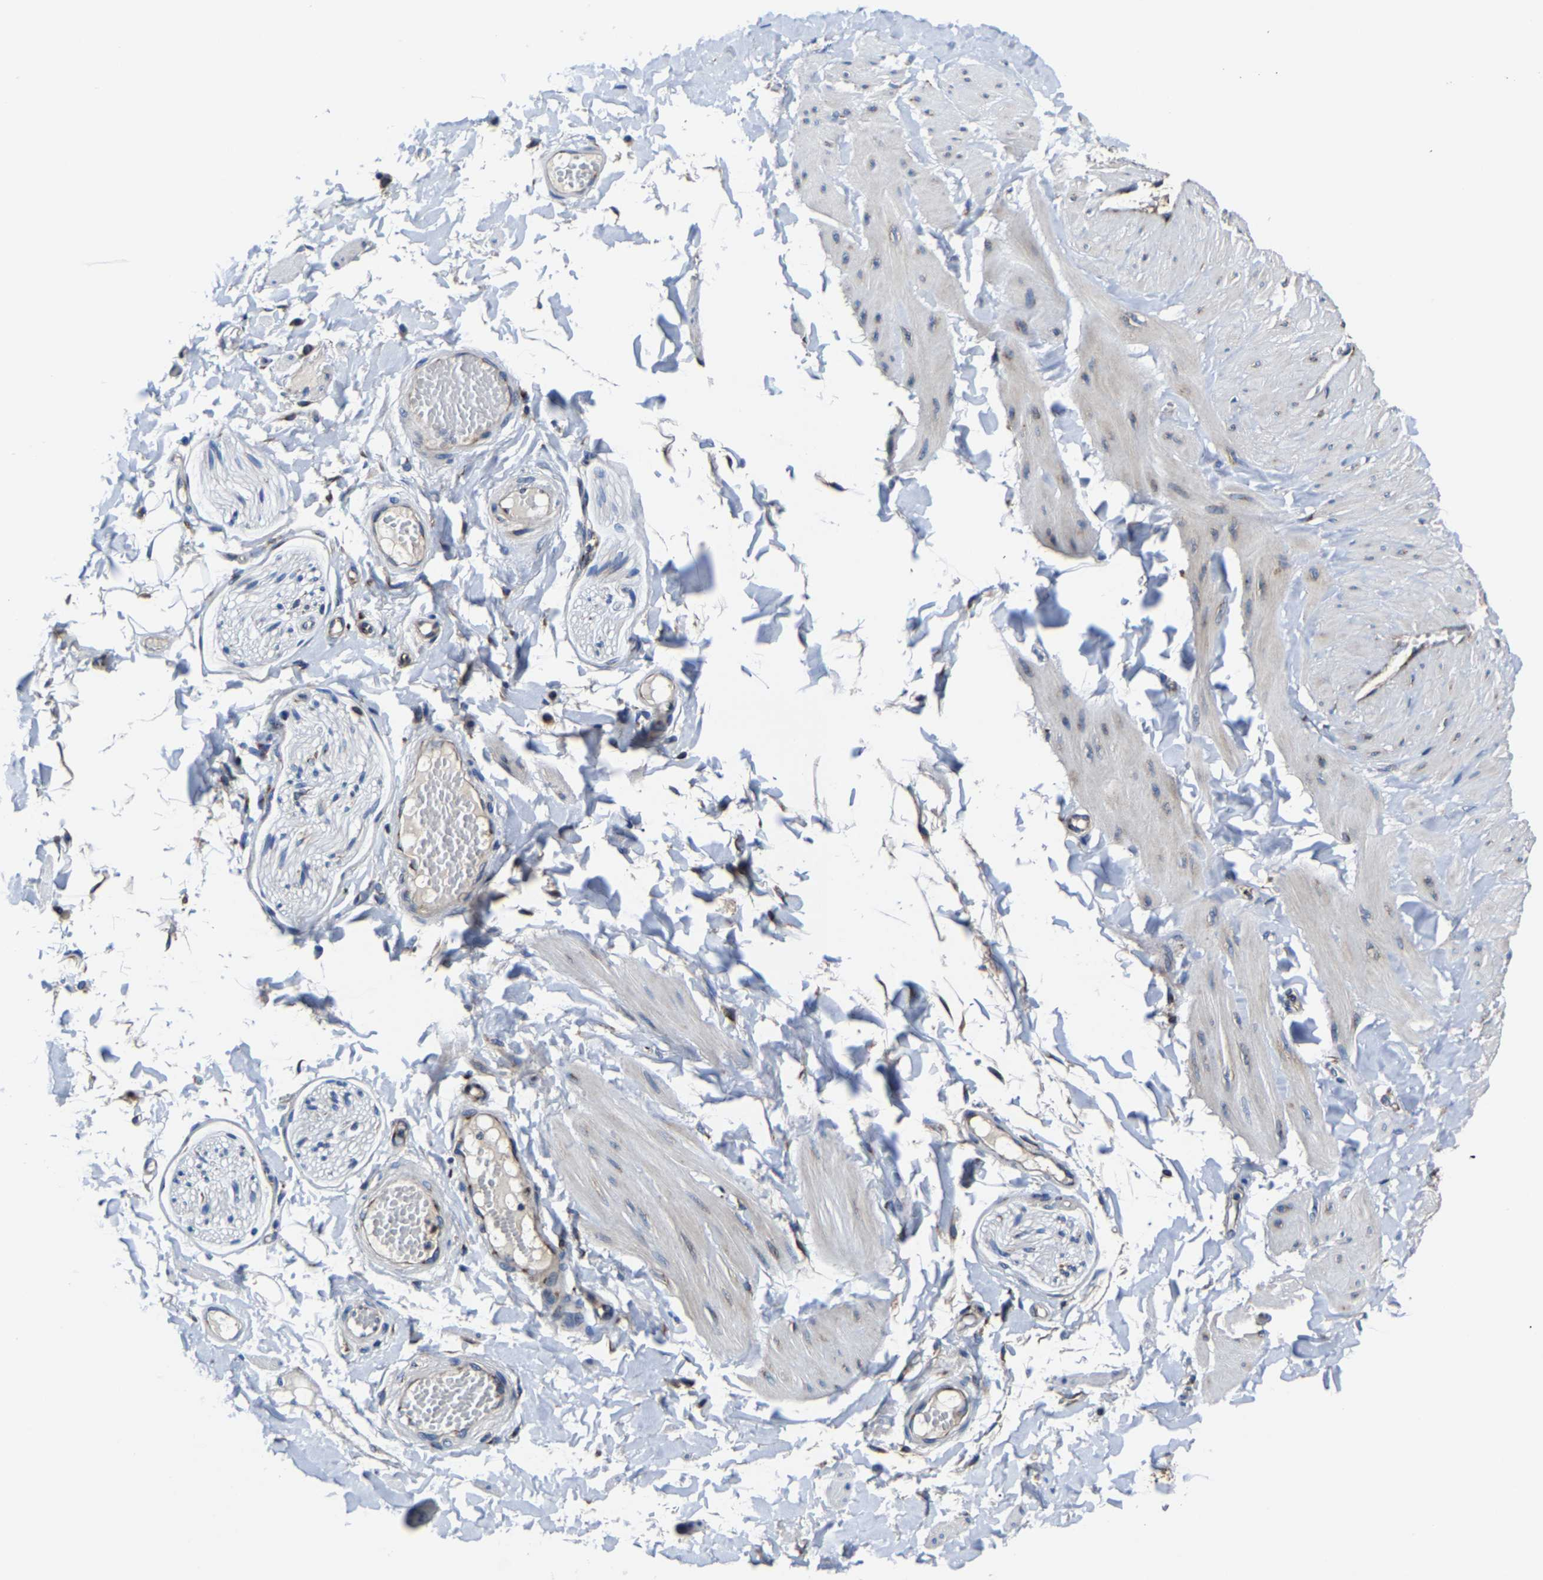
{"staining": {"intensity": "negative", "quantity": "none", "location": "none"}, "tissue": "adipose tissue", "cell_type": "Adipocytes", "image_type": "normal", "snomed": [{"axis": "morphology", "description": "Normal tissue, NOS"}, {"axis": "topography", "description": "Adipose tissue"}, {"axis": "topography", "description": "Vascular tissue"}, {"axis": "topography", "description": "Peripheral nerve tissue"}], "caption": "This is an immunohistochemistry micrograph of unremarkable adipose tissue. There is no expression in adipocytes.", "gene": "EBAG9", "patient": {"sex": "male", "age": 25}}